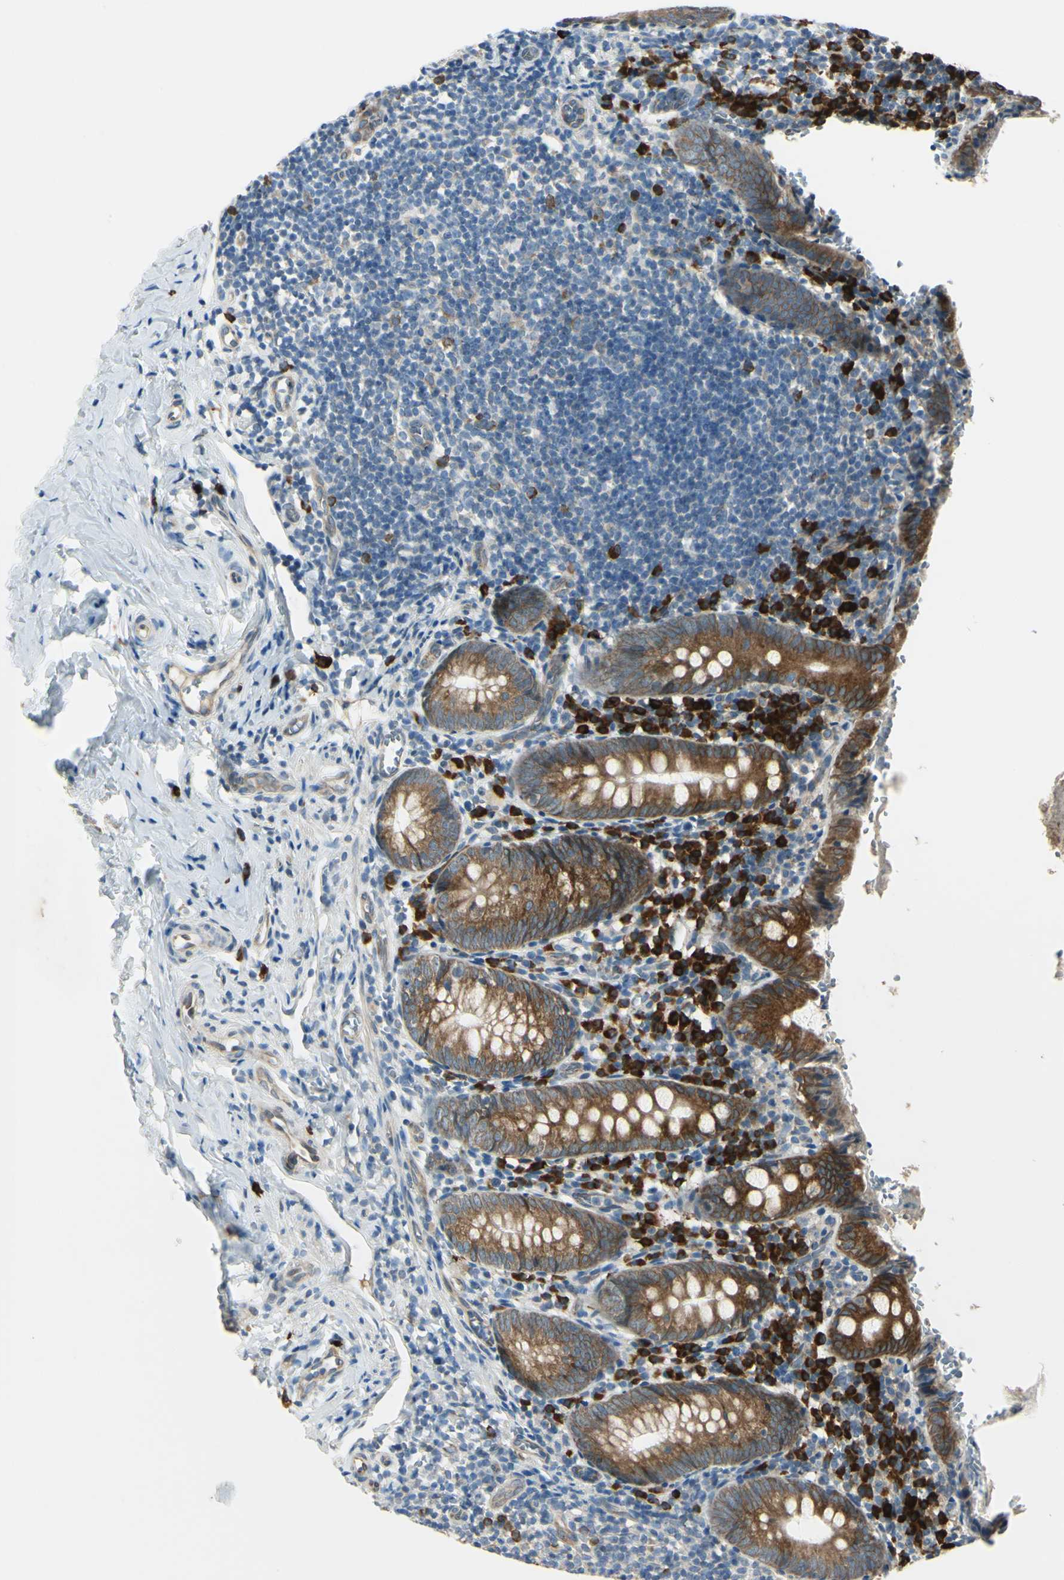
{"staining": {"intensity": "strong", "quantity": ">75%", "location": "cytoplasmic/membranous"}, "tissue": "appendix", "cell_type": "Glandular cells", "image_type": "normal", "snomed": [{"axis": "morphology", "description": "Normal tissue, NOS"}, {"axis": "topography", "description": "Appendix"}], "caption": "Protein staining of normal appendix exhibits strong cytoplasmic/membranous expression in approximately >75% of glandular cells. Using DAB (brown) and hematoxylin (blue) stains, captured at high magnification using brightfield microscopy.", "gene": "SELENOS", "patient": {"sex": "female", "age": 10}}